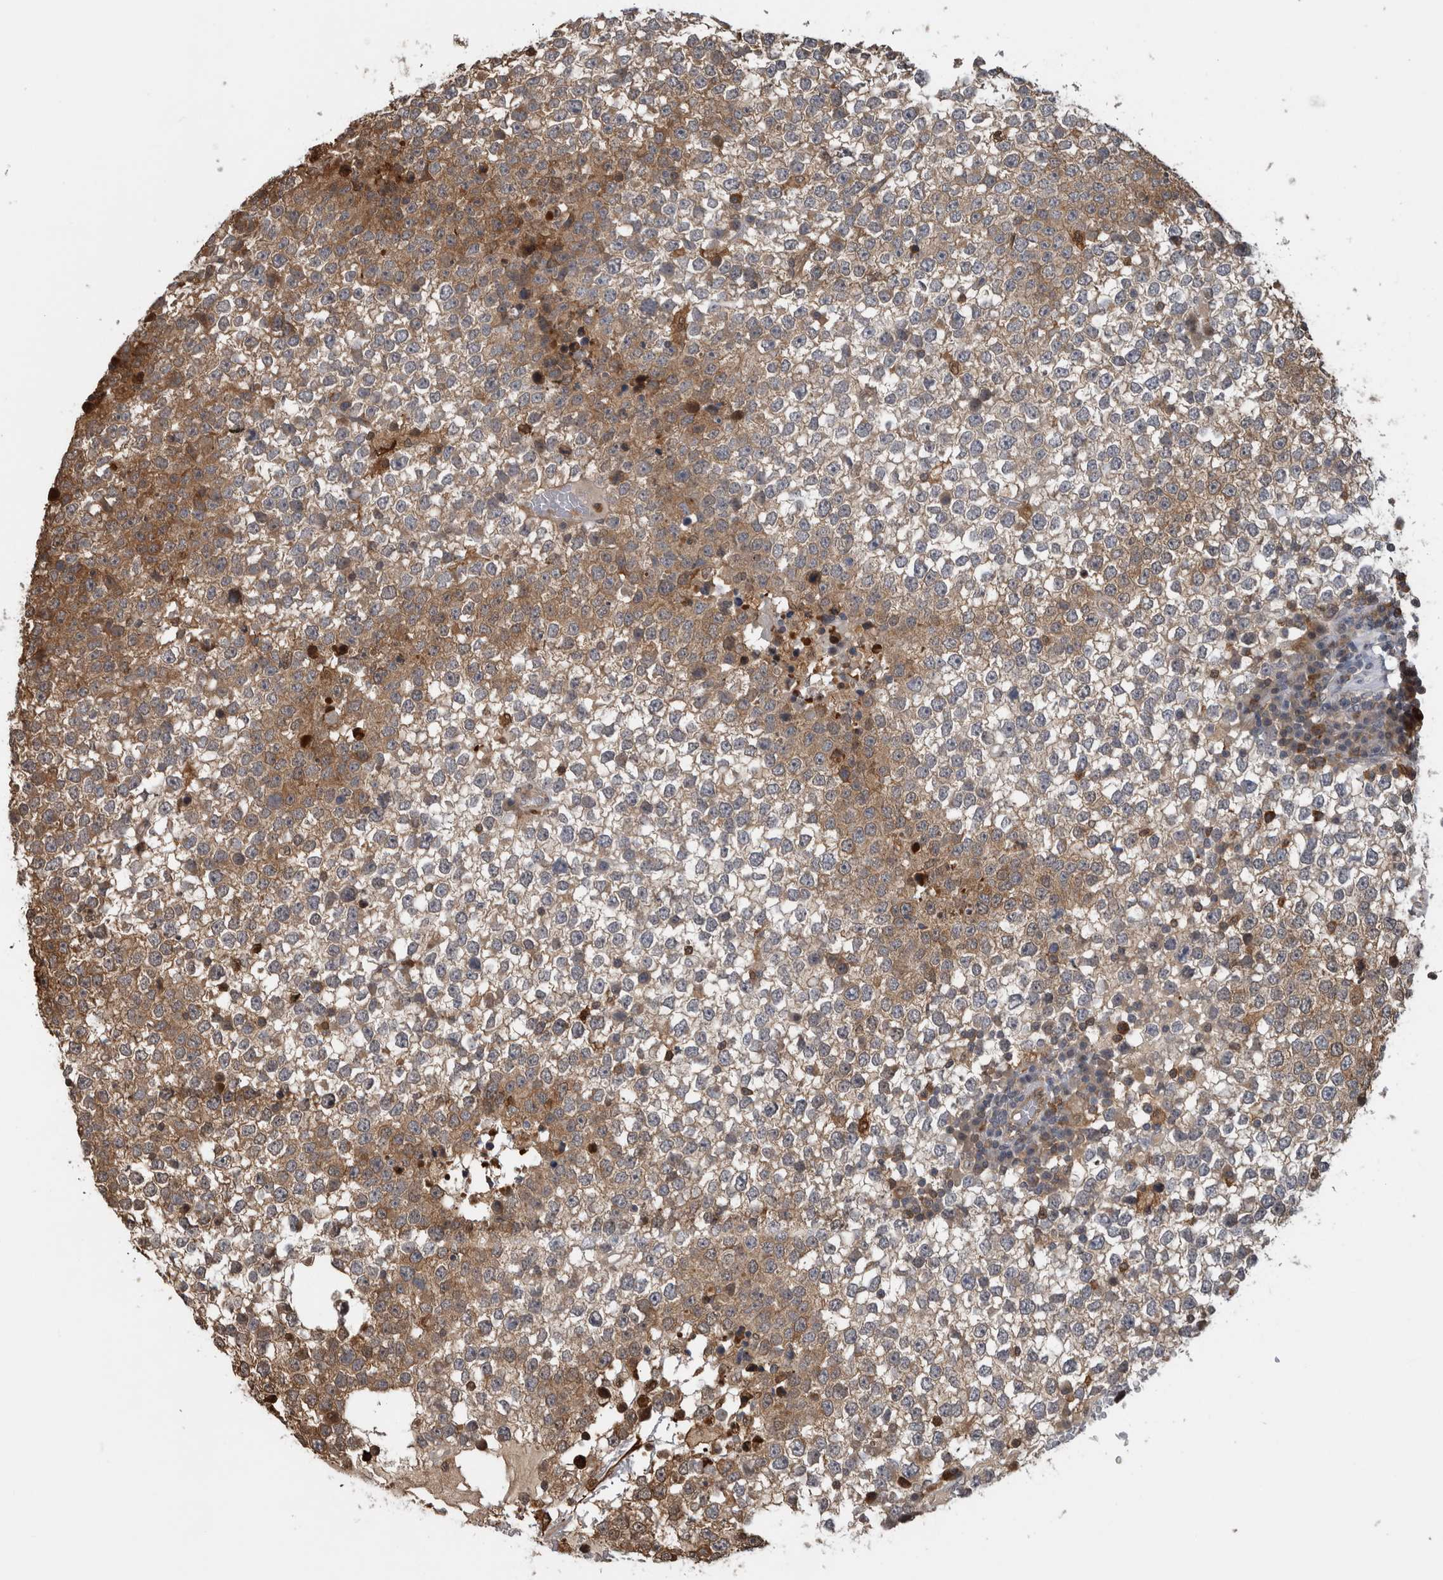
{"staining": {"intensity": "moderate", "quantity": "<25%", "location": "cytoplasmic/membranous"}, "tissue": "testis cancer", "cell_type": "Tumor cells", "image_type": "cancer", "snomed": [{"axis": "morphology", "description": "Seminoma, NOS"}, {"axis": "topography", "description": "Testis"}], "caption": "Immunohistochemical staining of human testis cancer reveals moderate cytoplasmic/membranous protein positivity in approximately <25% of tumor cells. (IHC, brightfield microscopy, high magnification).", "gene": "USH1G", "patient": {"sex": "male", "age": 65}}